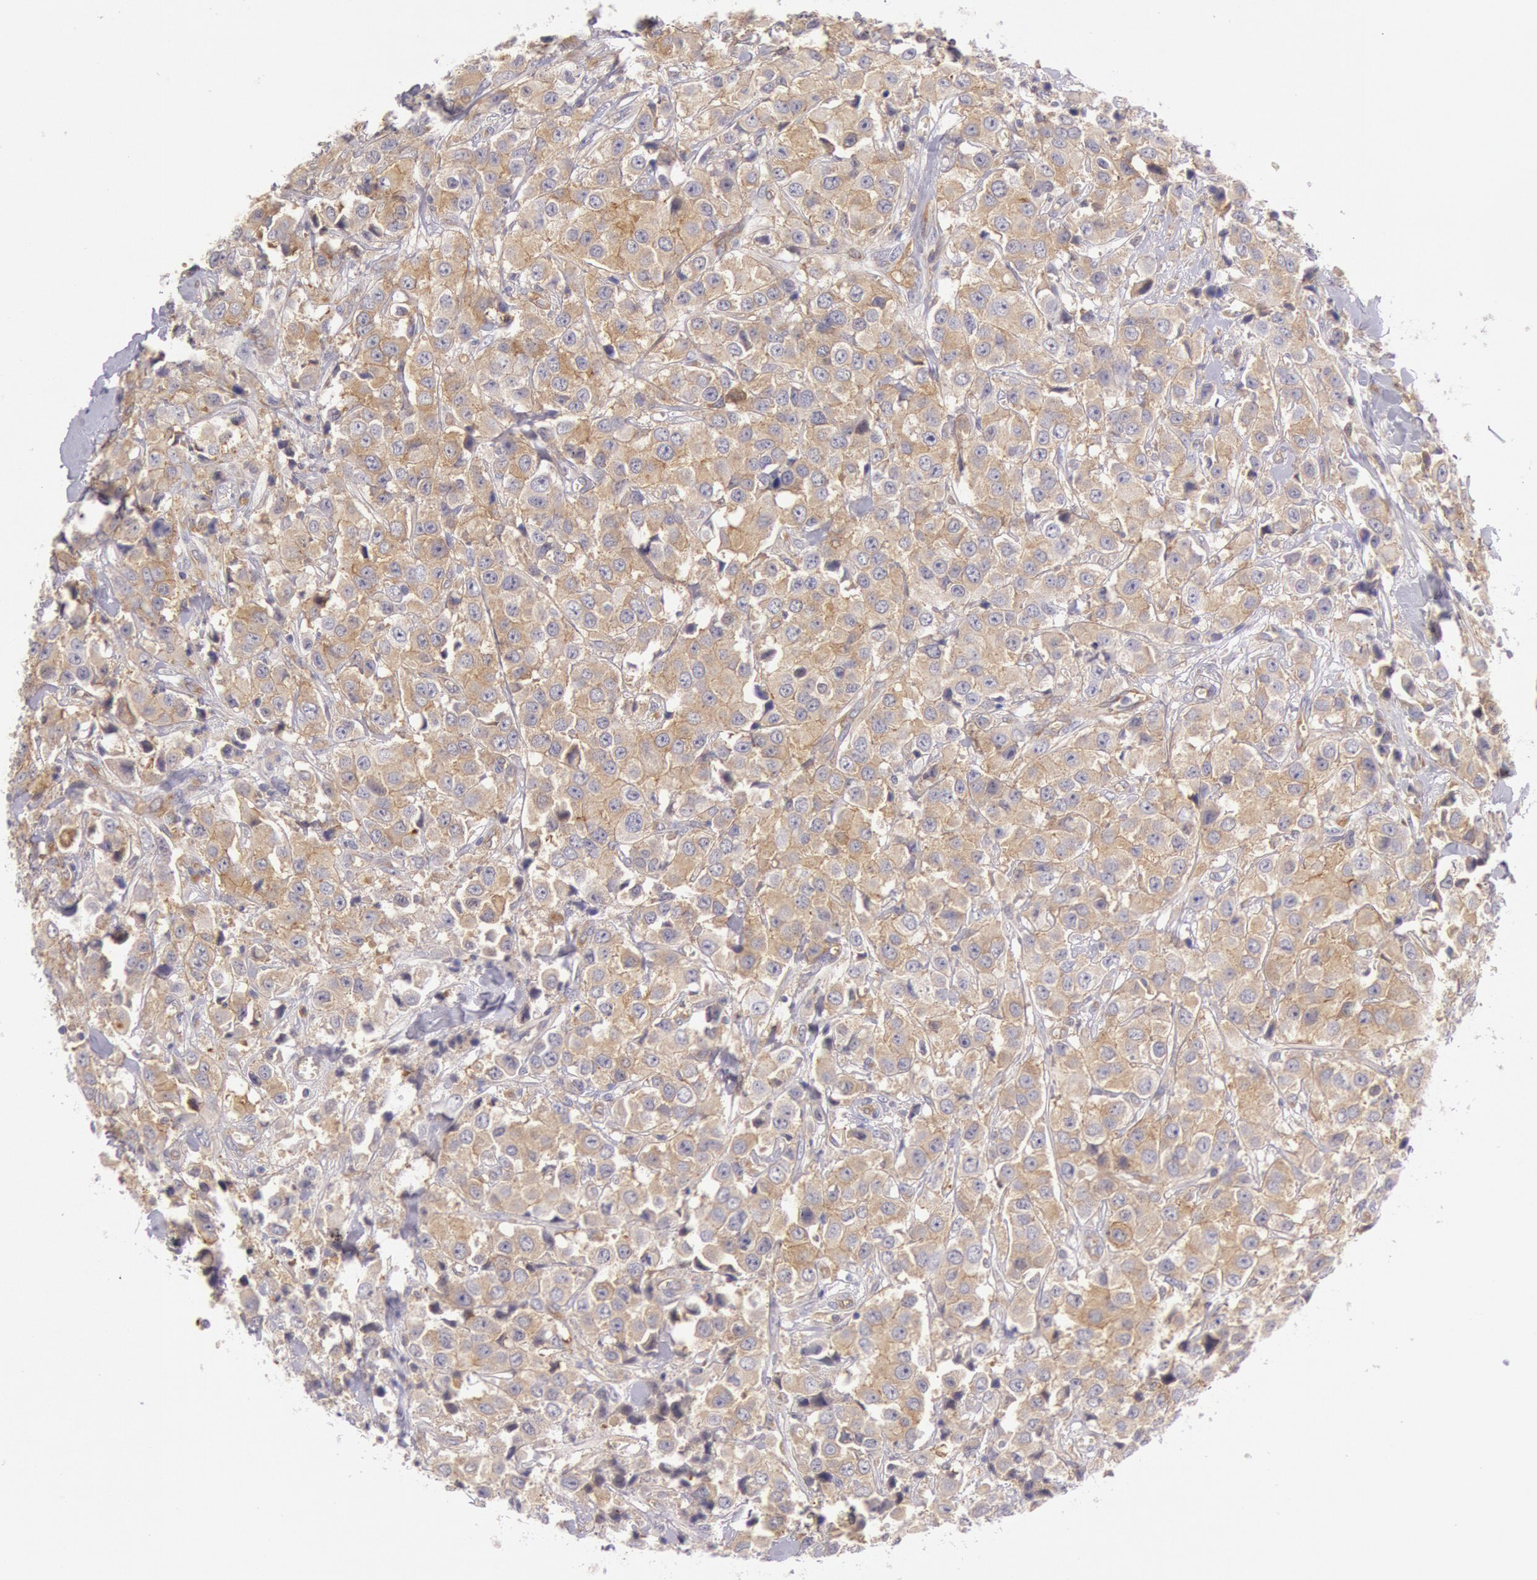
{"staining": {"intensity": "weak", "quantity": ">75%", "location": "cytoplasmic/membranous"}, "tissue": "breast cancer", "cell_type": "Tumor cells", "image_type": "cancer", "snomed": [{"axis": "morphology", "description": "Duct carcinoma"}, {"axis": "topography", "description": "Breast"}], "caption": "This is an image of IHC staining of breast invasive ductal carcinoma, which shows weak positivity in the cytoplasmic/membranous of tumor cells.", "gene": "MYO5A", "patient": {"sex": "female", "age": 58}}